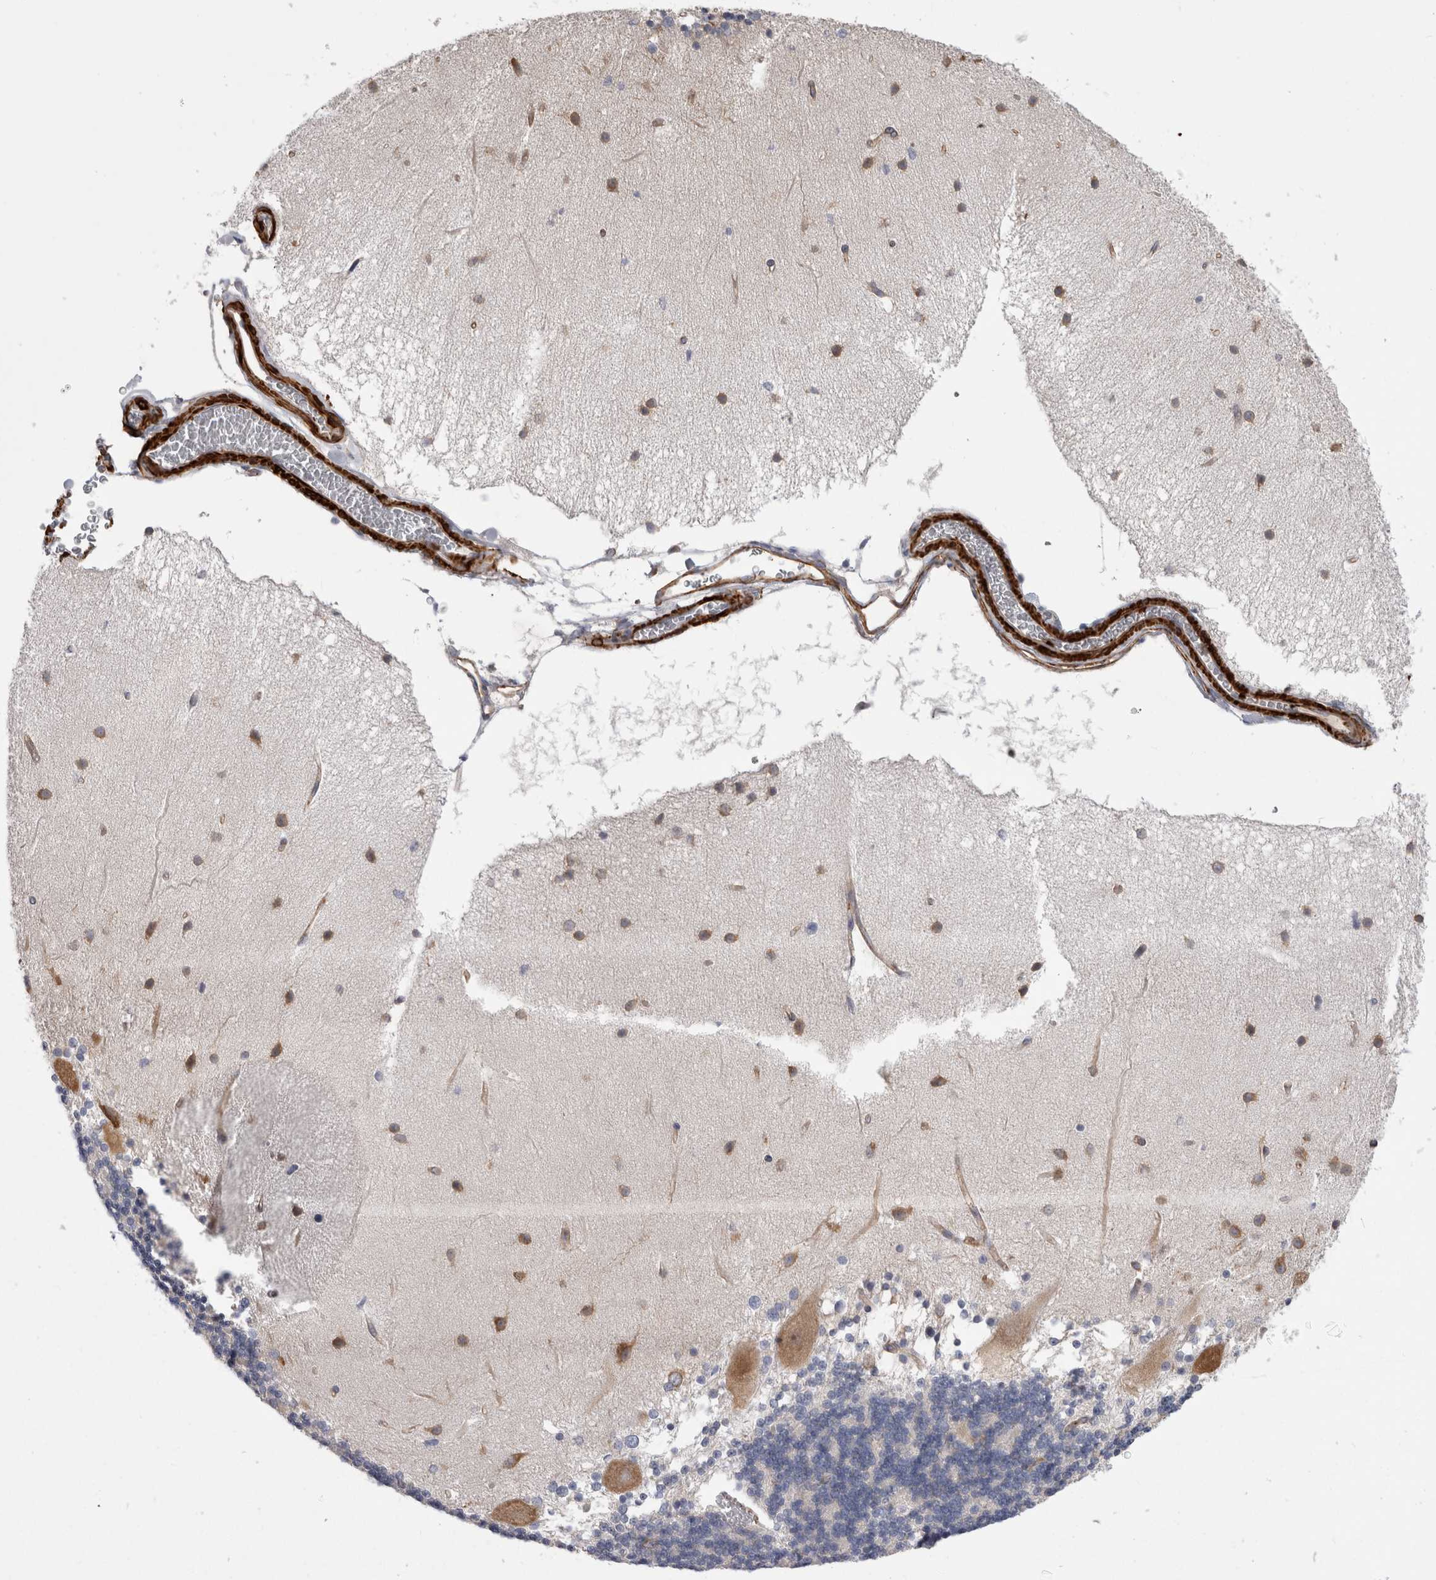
{"staining": {"intensity": "negative", "quantity": "none", "location": "none"}, "tissue": "cerebellum", "cell_type": "Cells in granular layer", "image_type": "normal", "snomed": [{"axis": "morphology", "description": "Normal tissue, NOS"}, {"axis": "topography", "description": "Cerebellum"}], "caption": "Protein analysis of unremarkable cerebellum exhibits no significant positivity in cells in granular layer. (Brightfield microscopy of DAB (3,3'-diaminobenzidine) IHC at high magnification).", "gene": "EPRS1", "patient": {"sex": "female", "age": 54}}